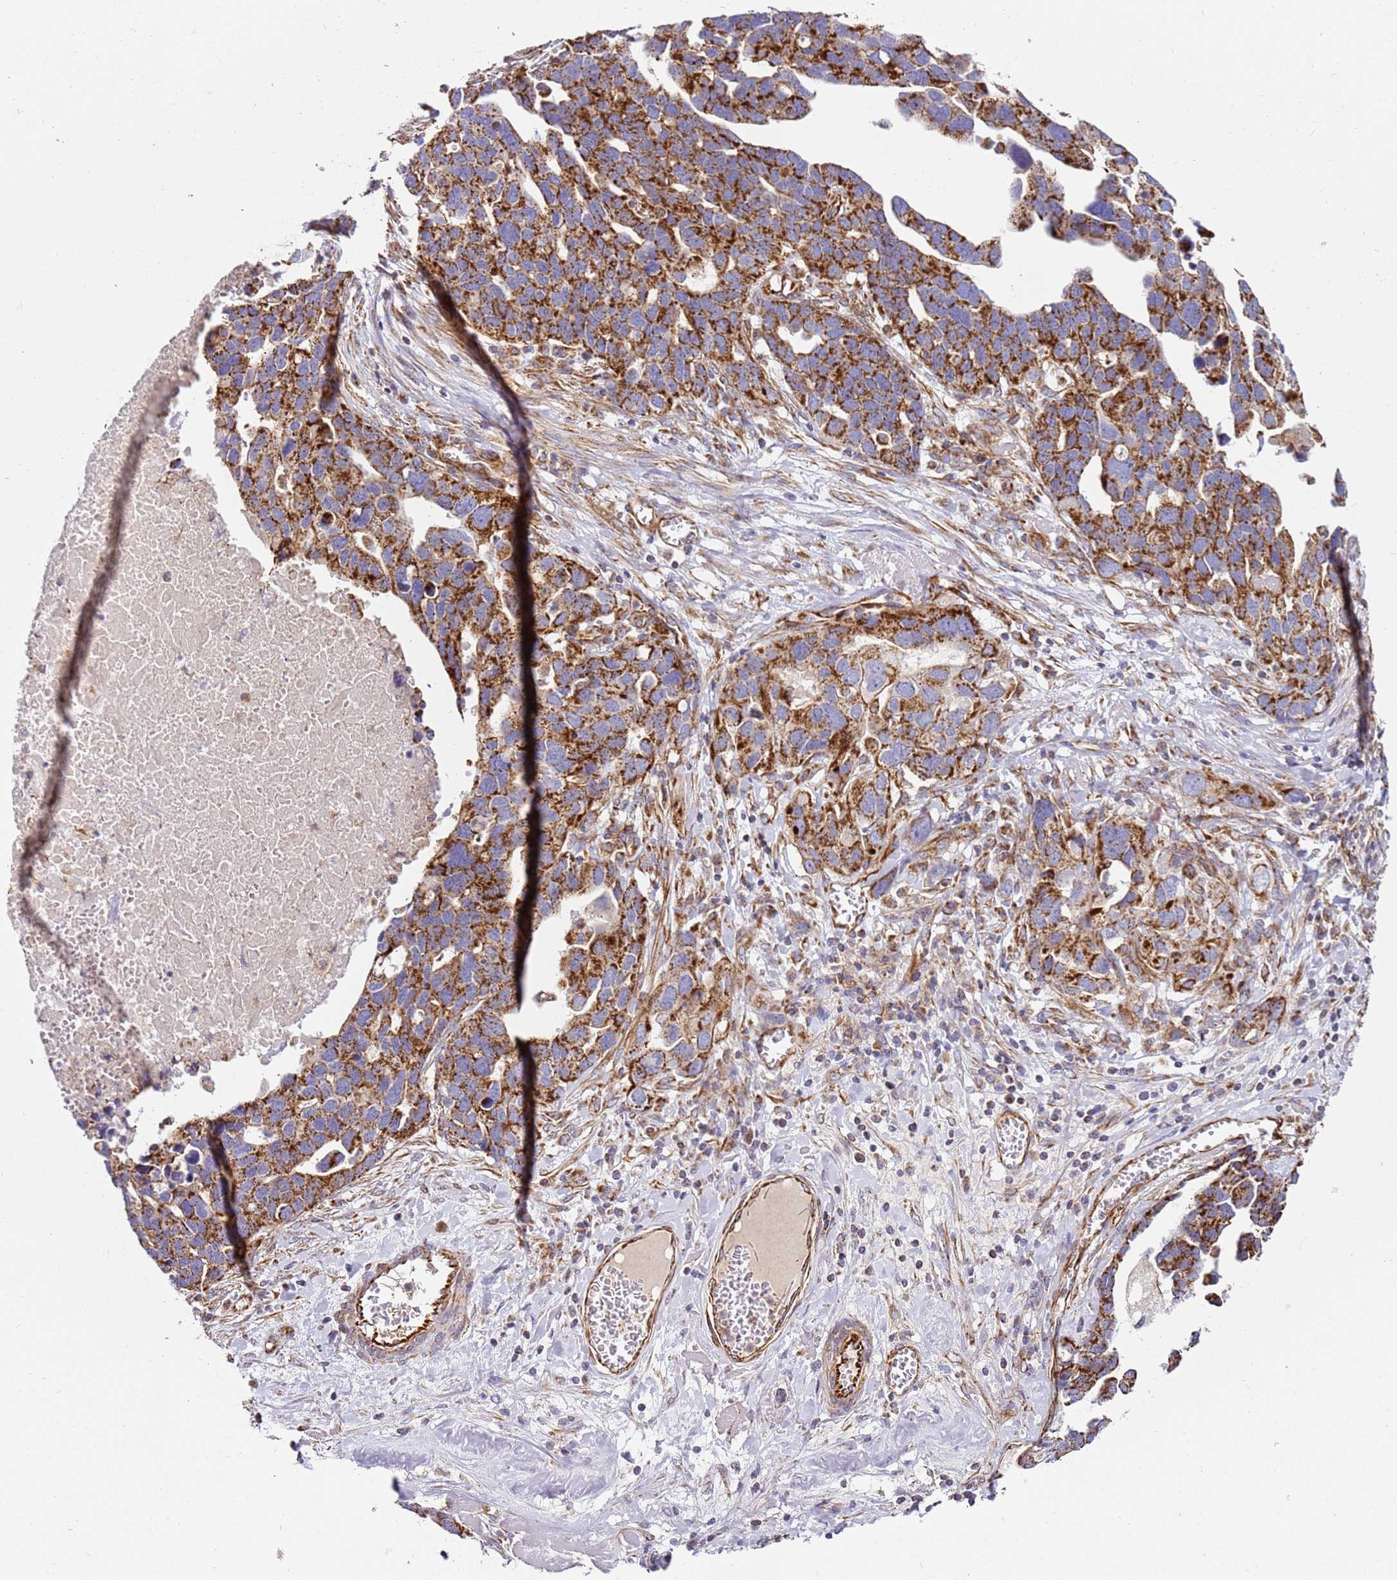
{"staining": {"intensity": "strong", "quantity": ">75%", "location": "cytoplasmic/membranous"}, "tissue": "ovarian cancer", "cell_type": "Tumor cells", "image_type": "cancer", "snomed": [{"axis": "morphology", "description": "Cystadenocarcinoma, serous, NOS"}, {"axis": "topography", "description": "Ovary"}], "caption": "Immunohistochemistry (IHC) photomicrograph of neoplastic tissue: ovarian cancer stained using IHC reveals high levels of strong protein expression localized specifically in the cytoplasmic/membranous of tumor cells, appearing as a cytoplasmic/membranous brown color.", "gene": "MRPL20", "patient": {"sex": "female", "age": 54}}